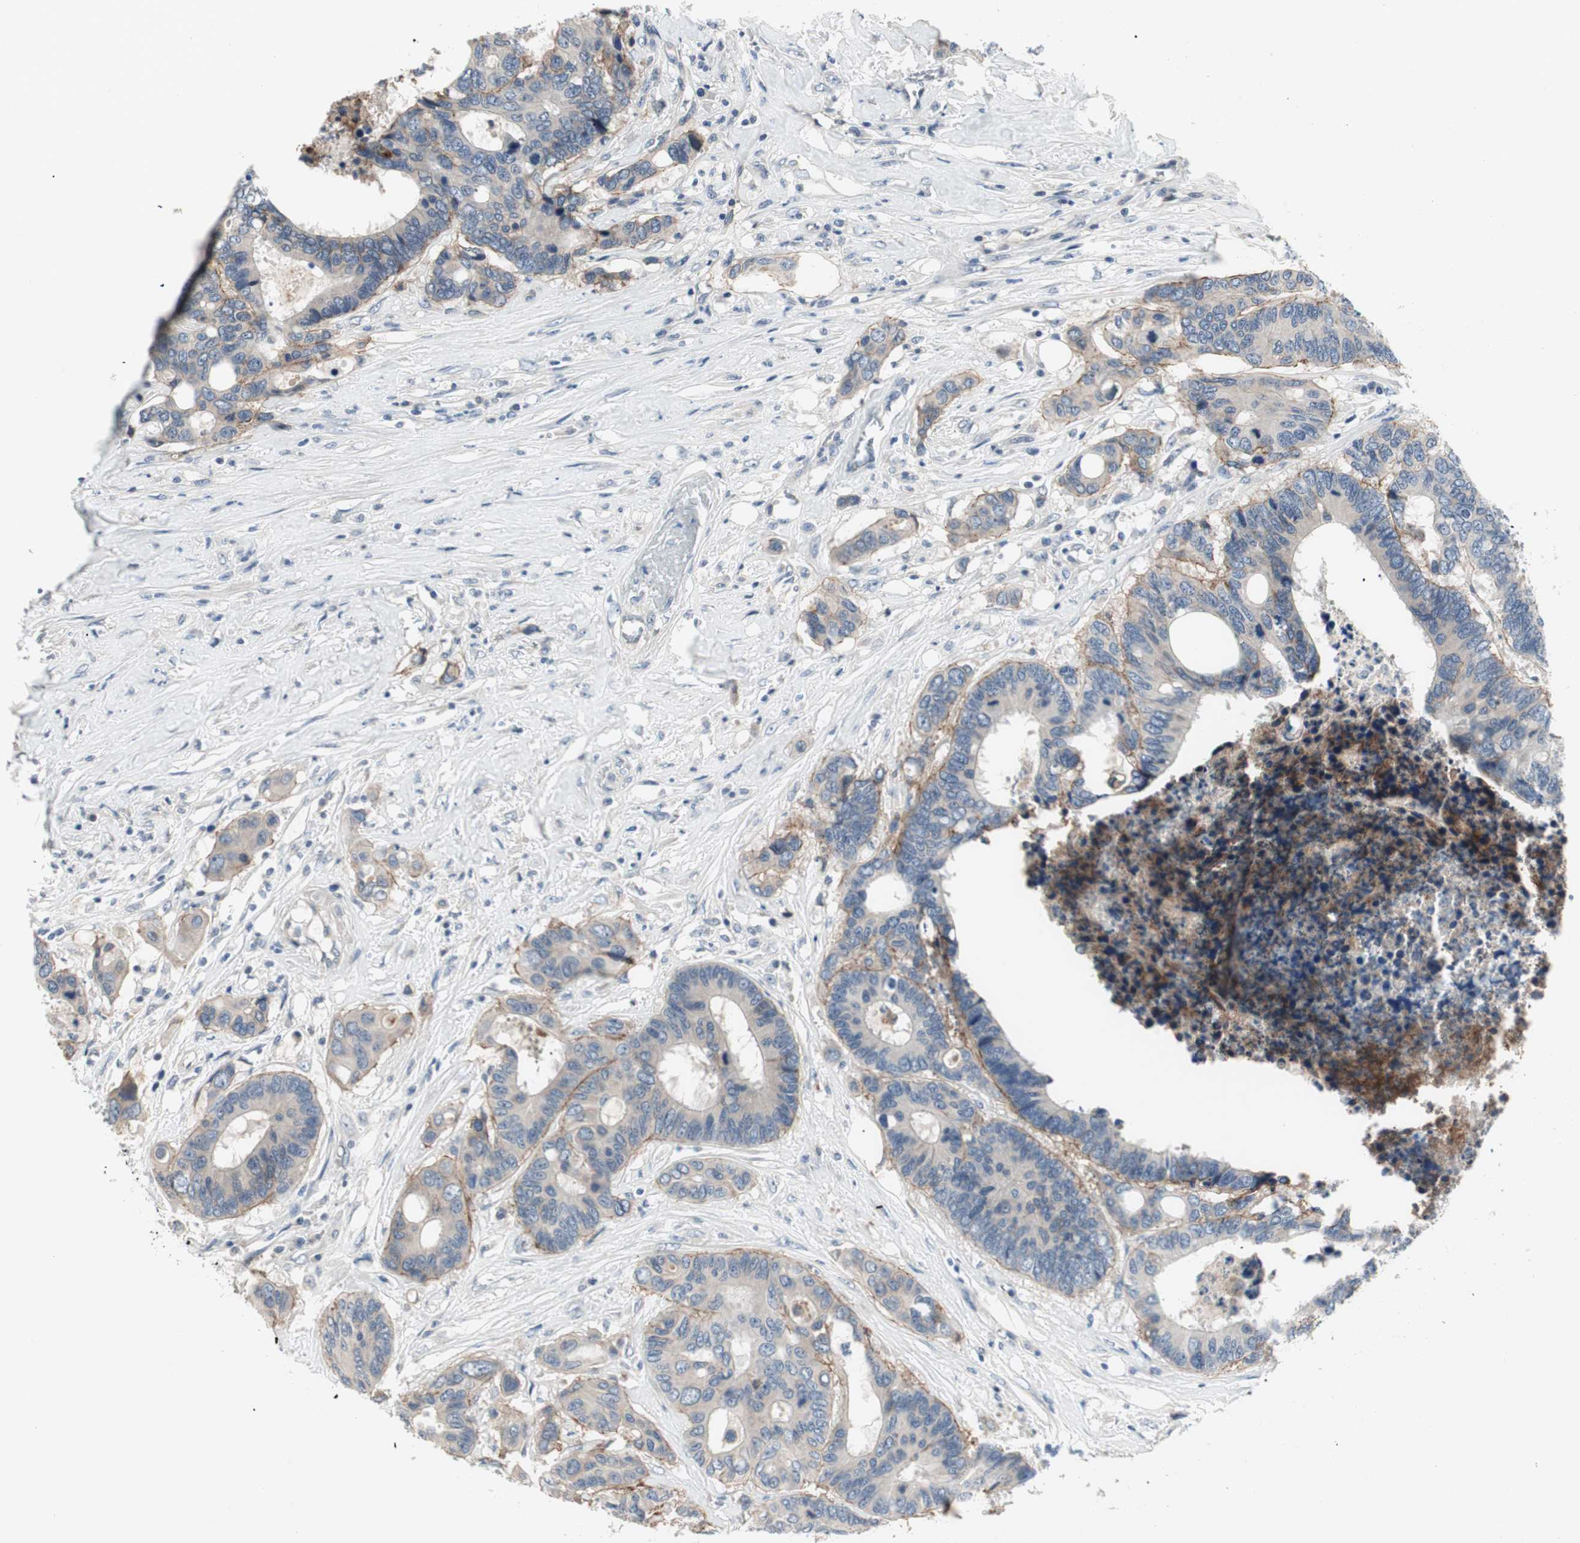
{"staining": {"intensity": "weak", "quantity": ">75%", "location": "cytoplasmic/membranous"}, "tissue": "colorectal cancer", "cell_type": "Tumor cells", "image_type": "cancer", "snomed": [{"axis": "morphology", "description": "Adenocarcinoma, NOS"}, {"axis": "topography", "description": "Rectum"}], "caption": "Protein expression analysis of adenocarcinoma (colorectal) demonstrates weak cytoplasmic/membranous positivity in about >75% of tumor cells. (IHC, brightfield microscopy, high magnification).", "gene": "ITGB4", "patient": {"sex": "male", "age": 55}}